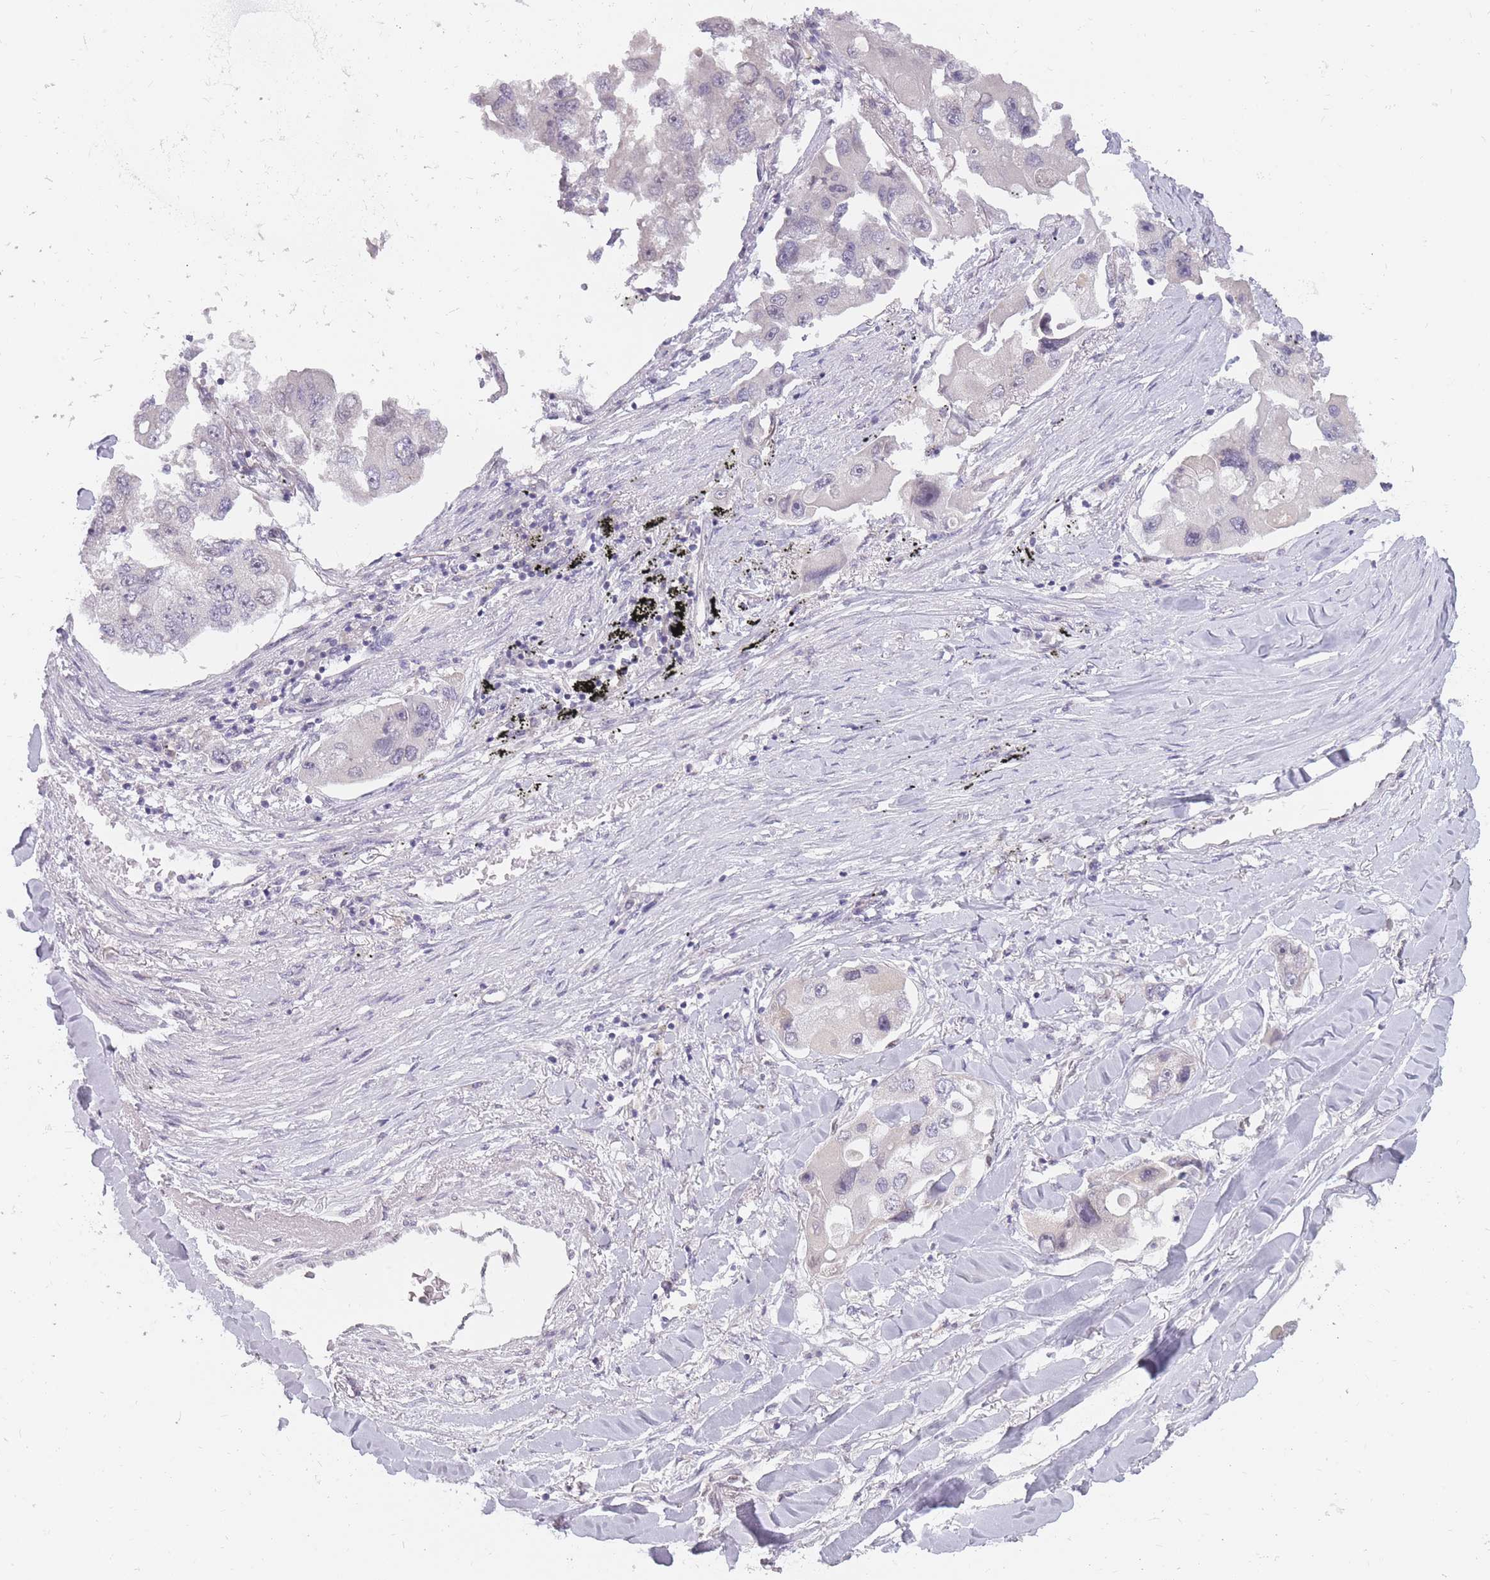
{"staining": {"intensity": "negative", "quantity": "none", "location": "none"}, "tissue": "lung cancer", "cell_type": "Tumor cells", "image_type": "cancer", "snomed": [{"axis": "morphology", "description": "Adenocarcinoma, NOS"}, {"axis": "topography", "description": "Lung"}], "caption": "A high-resolution histopathology image shows immunohistochemistry (IHC) staining of lung adenocarcinoma, which shows no significant positivity in tumor cells. Brightfield microscopy of IHC stained with DAB (brown) and hematoxylin (blue), captured at high magnification.", "gene": "POMZP3", "patient": {"sex": "female", "age": 54}}